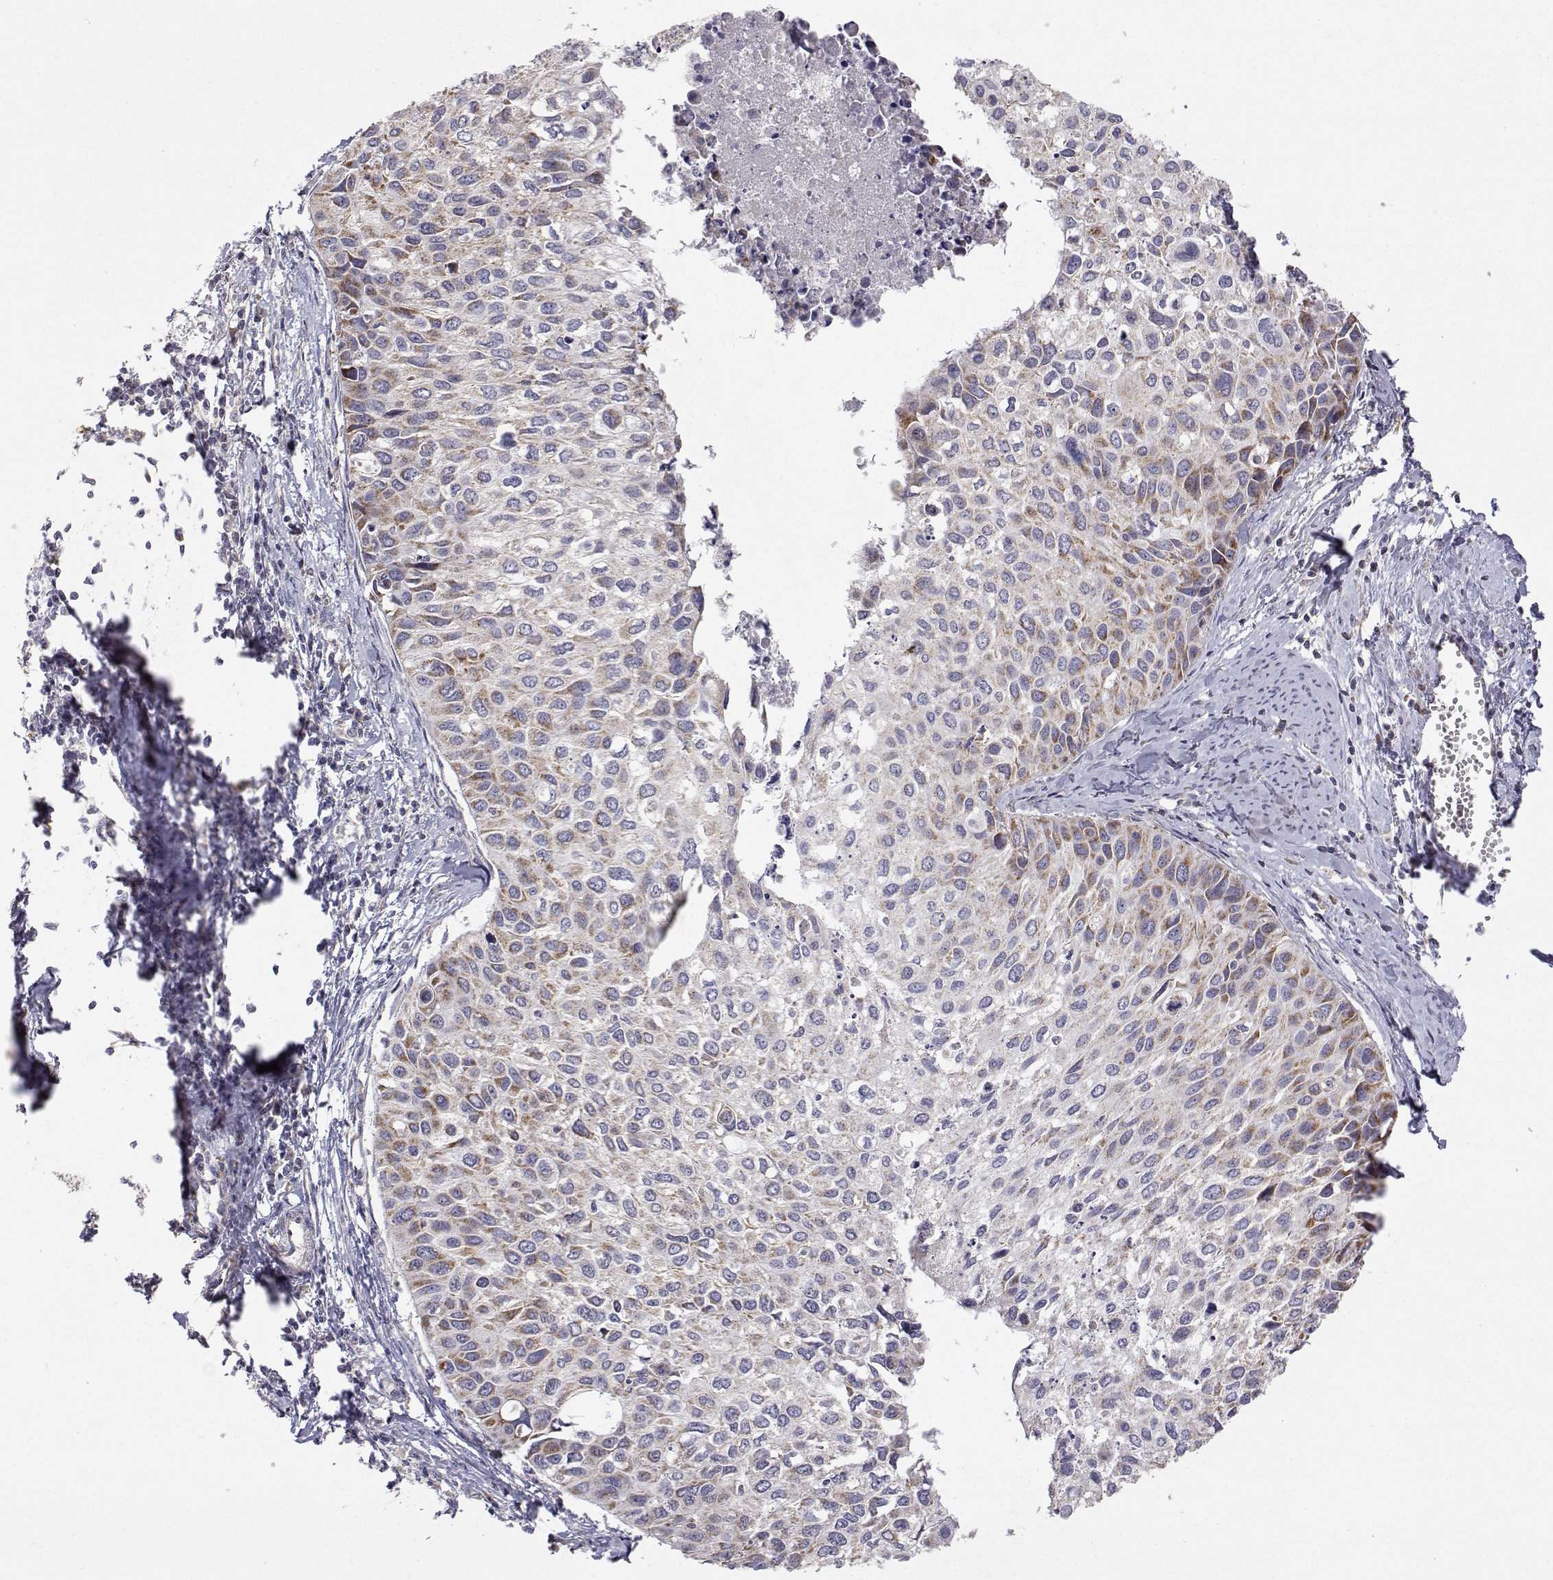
{"staining": {"intensity": "weak", "quantity": "25%-75%", "location": "cytoplasmic/membranous"}, "tissue": "cervical cancer", "cell_type": "Tumor cells", "image_type": "cancer", "snomed": [{"axis": "morphology", "description": "Squamous cell carcinoma, NOS"}, {"axis": "topography", "description": "Cervix"}], "caption": "Approximately 25%-75% of tumor cells in human cervical cancer (squamous cell carcinoma) show weak cytoplasmic/membranous protein expression as visualized by brown immunohistochemical staining.", "gene": "MRPL3", "patient": {"sex": "female", "age": 50}}